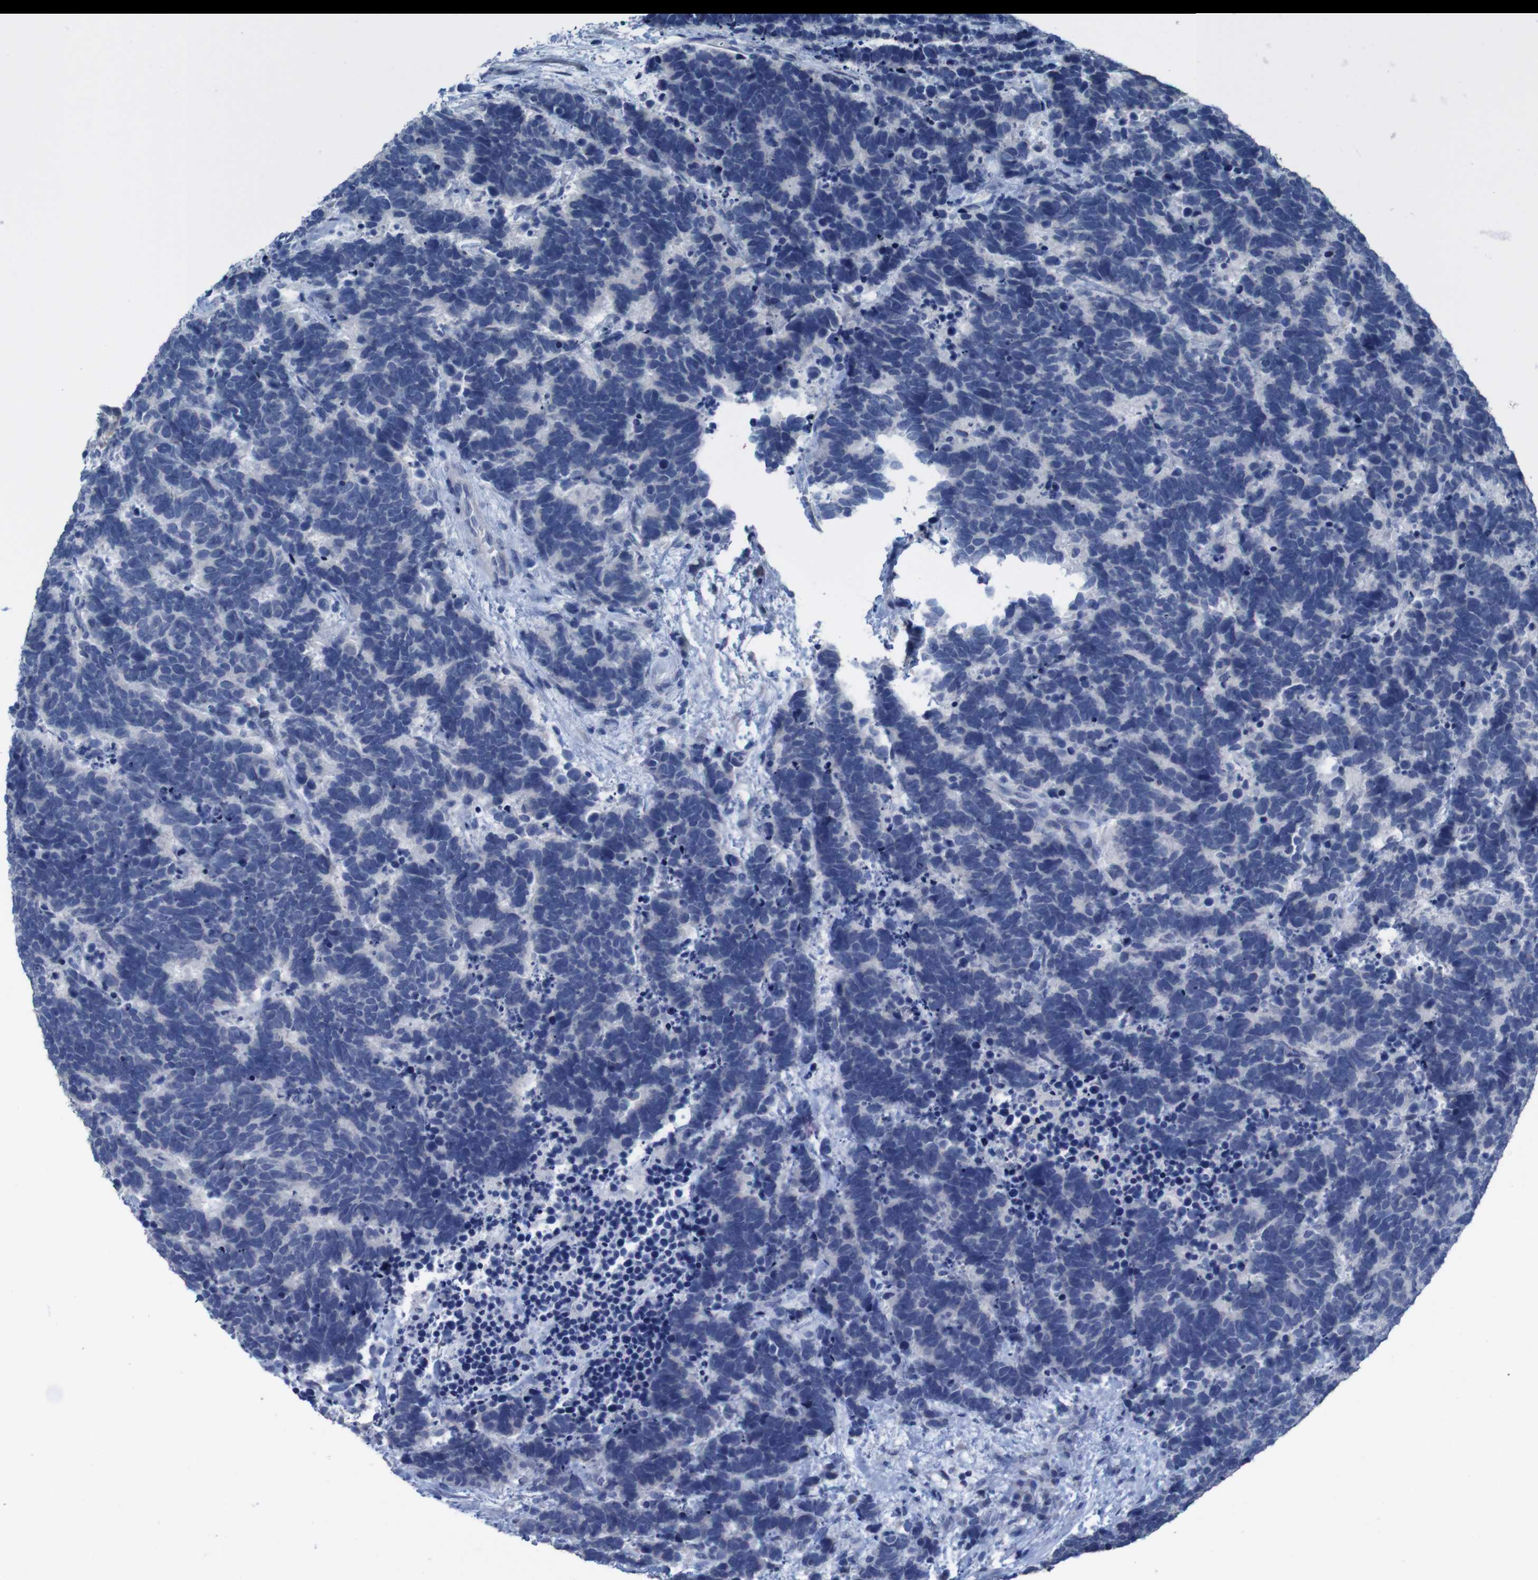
{"staining": {"intensity": "negative", "quantity": "none", "location": "none"}, "tissue": "carcinoid", "cell_type": "Tumor cells", "image_type": "cancer", "snomed": [{"axis": "morphology", "description": "Carcinoma, NOS"}, {"axis": "morphology", "description": "Carcinoid, malignant, NOS"}, {"axis": "topography", "description": "Urinary bladder"}], "caption": "Image shows no protein expression in tumor cells of carcinoma tissue. (DAB IHC visualized using brightfield microscopy, high magnification).", "gene": "CLDN18", "patient": {"sex": "male", "age": 57}}